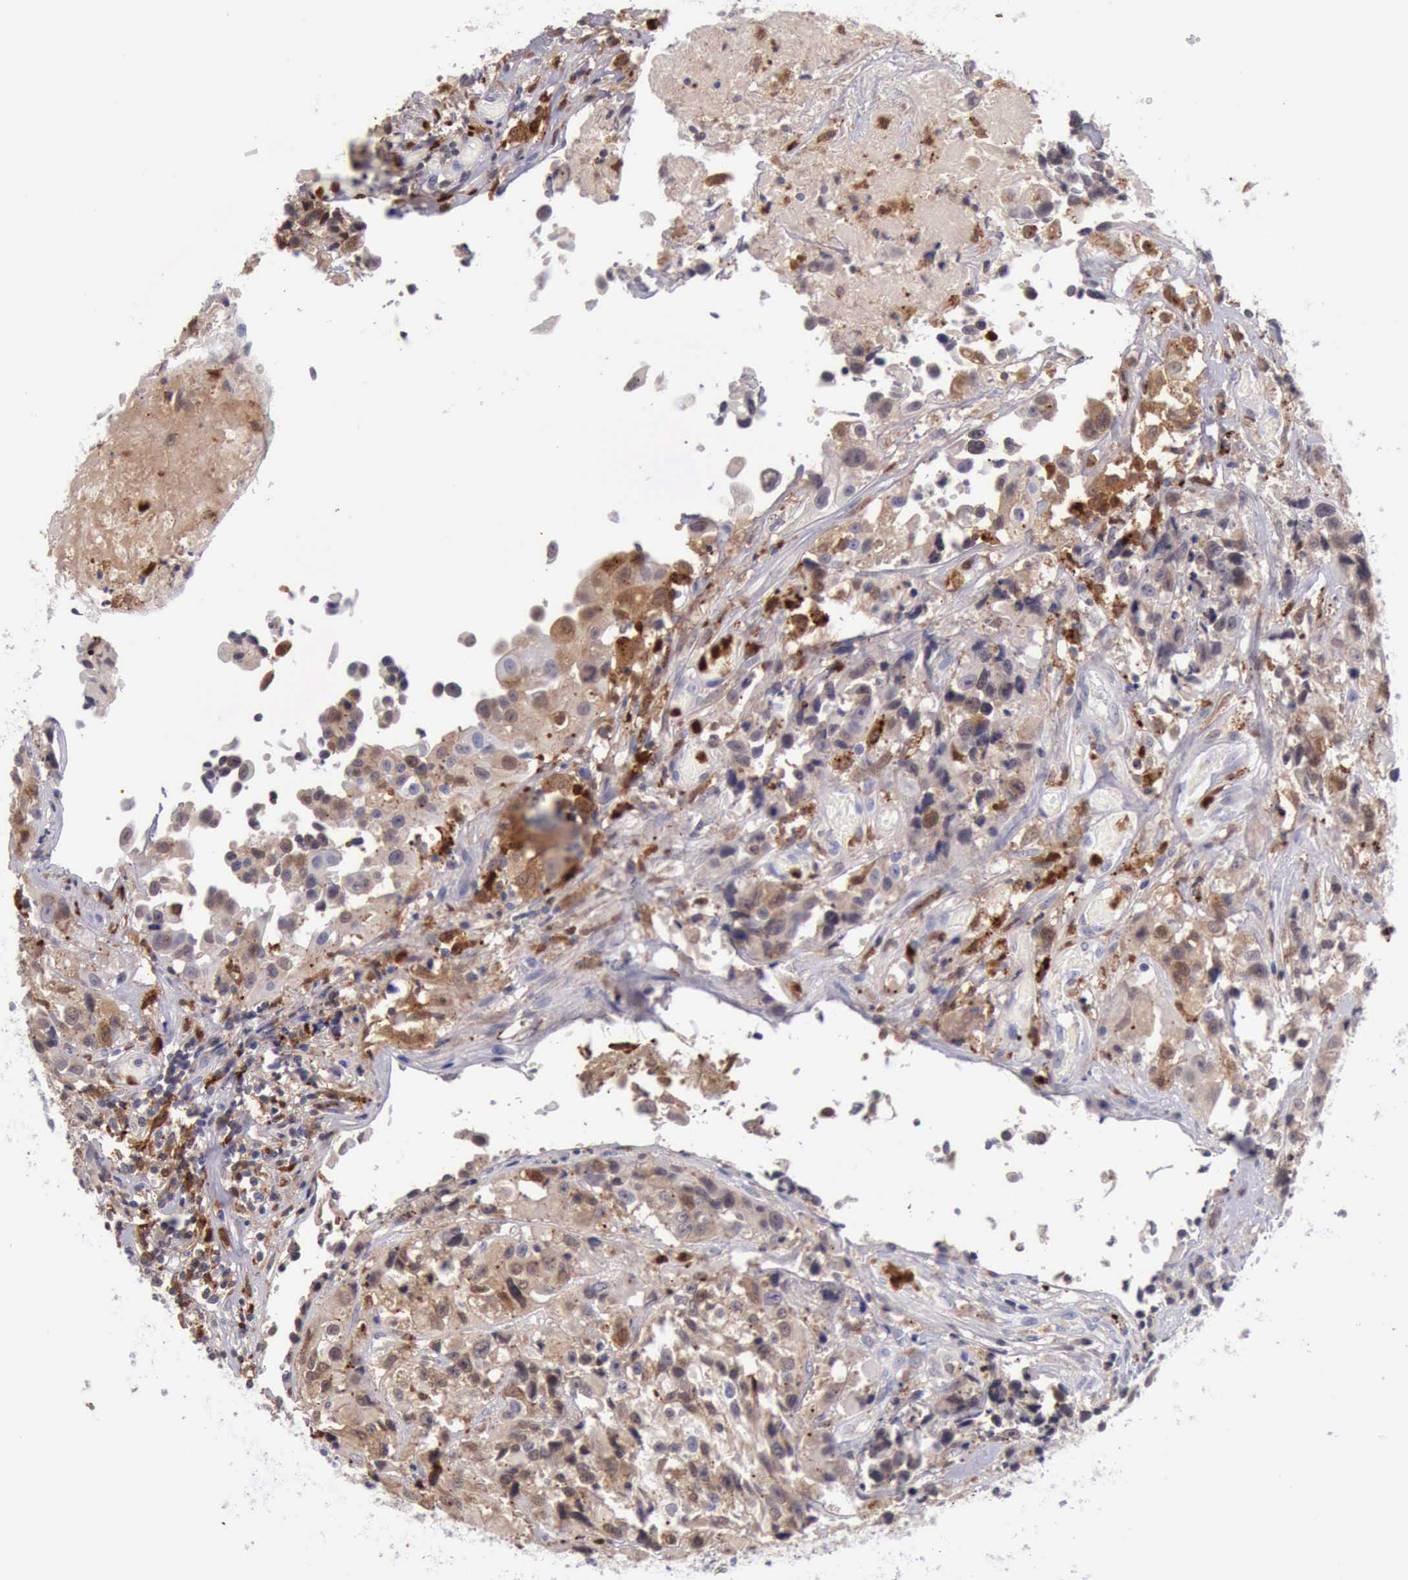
{"staining": {"intensity": "strong", "quantity": ">75%", "location": "cytoplasmic/membranous,nuclear"}, "tissue": "urothelial cancer", "cell_type": "Tumor cells", "image_type": "cancer", "snomed": [{"axis": "morphology", "description": "Urothelial carcinoma, High grade"}, {"axis": "topography", "description": "Urinary bladder"}], "caption": "Immunohistochemistry (IHC) micrograph of urothelial carcinoma (high-grade) stained for a protein (brown), which reveals high levels of strong cytoplasmic/membranous and nuclear expression in approximately >75% of tumor cells.", "gene": "CSTA", "patient": {"sex": "female", "age": 81}}